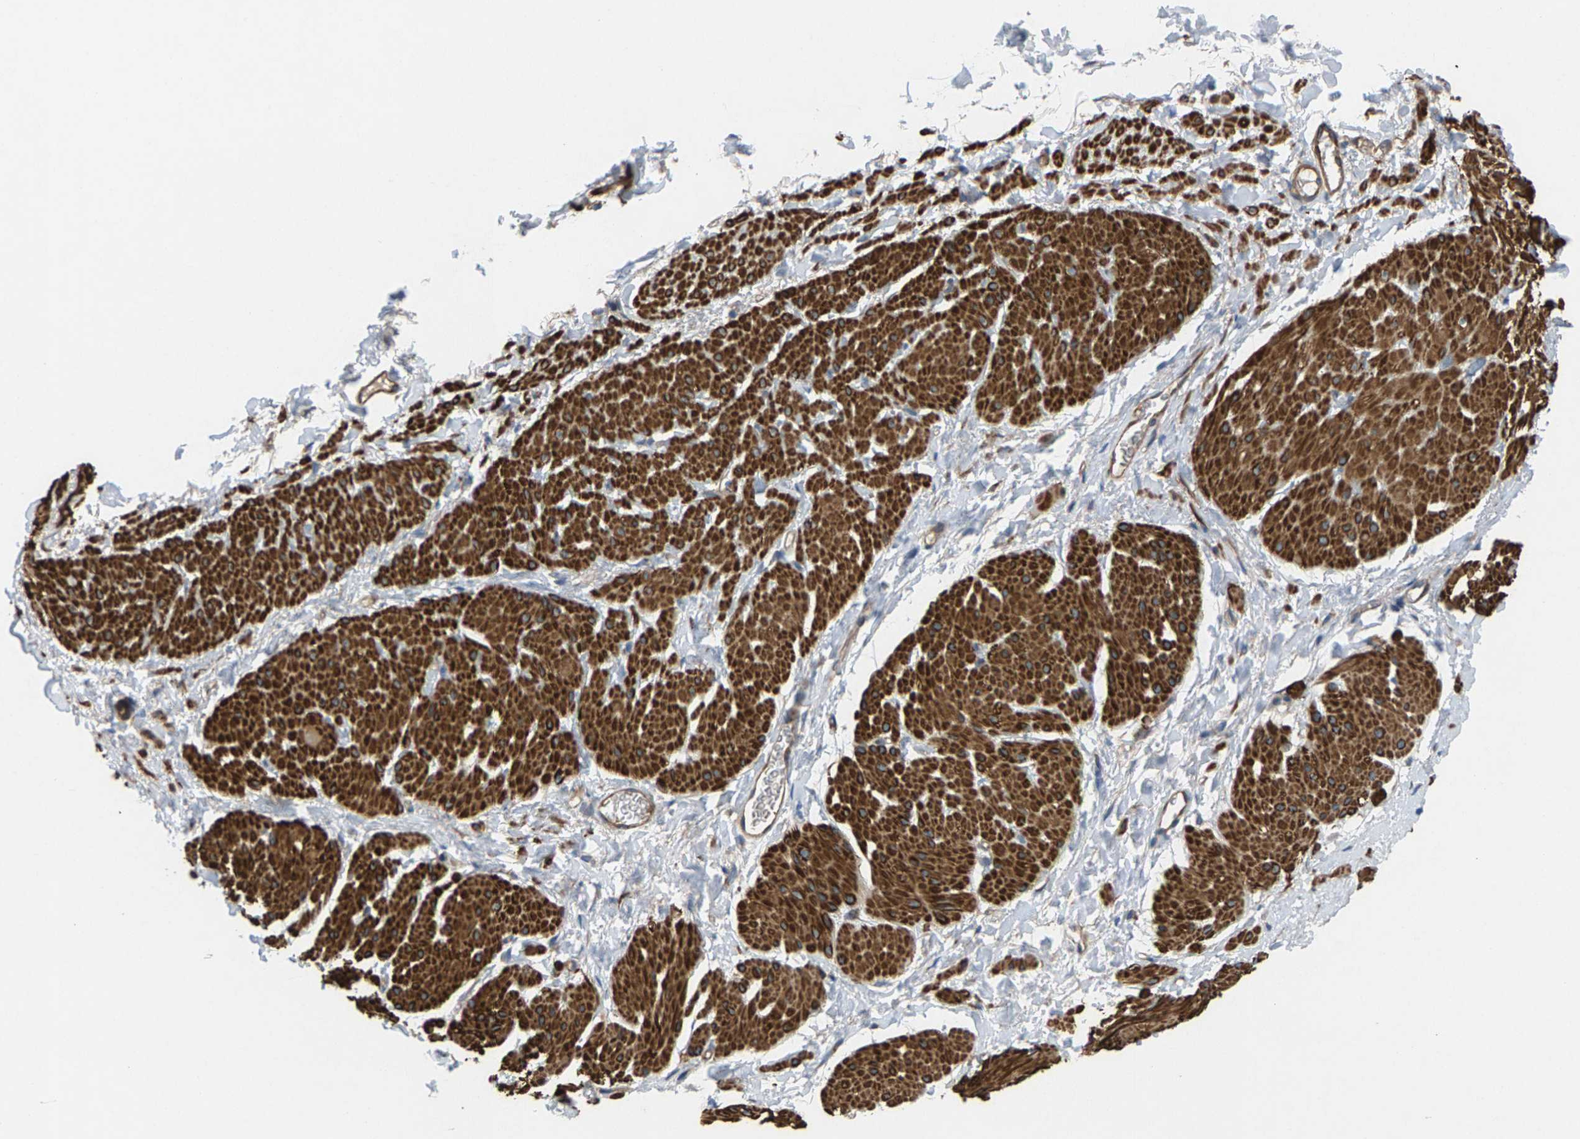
{"staining": {"intensity": "strong", "quantity": ">75%", "location": "cytoplasmic/membranous"}, "tissue": "smooth muscle", "cell_type": "Smooth muscle cells", "image_type": "normal", "snomed": [{"axis": "morphology", "description": "Normal tissue, NOS"}, {"axis": "topography", "description": "Smooth muscle"}], "caption": "Protein analysis of normal smooth muscle shows strong cytoplasmic/membranous expression in approximately >75% of smooth muscle cells.", "gene": "PDCL", "patient": {"sex": "male", "age": 16}}